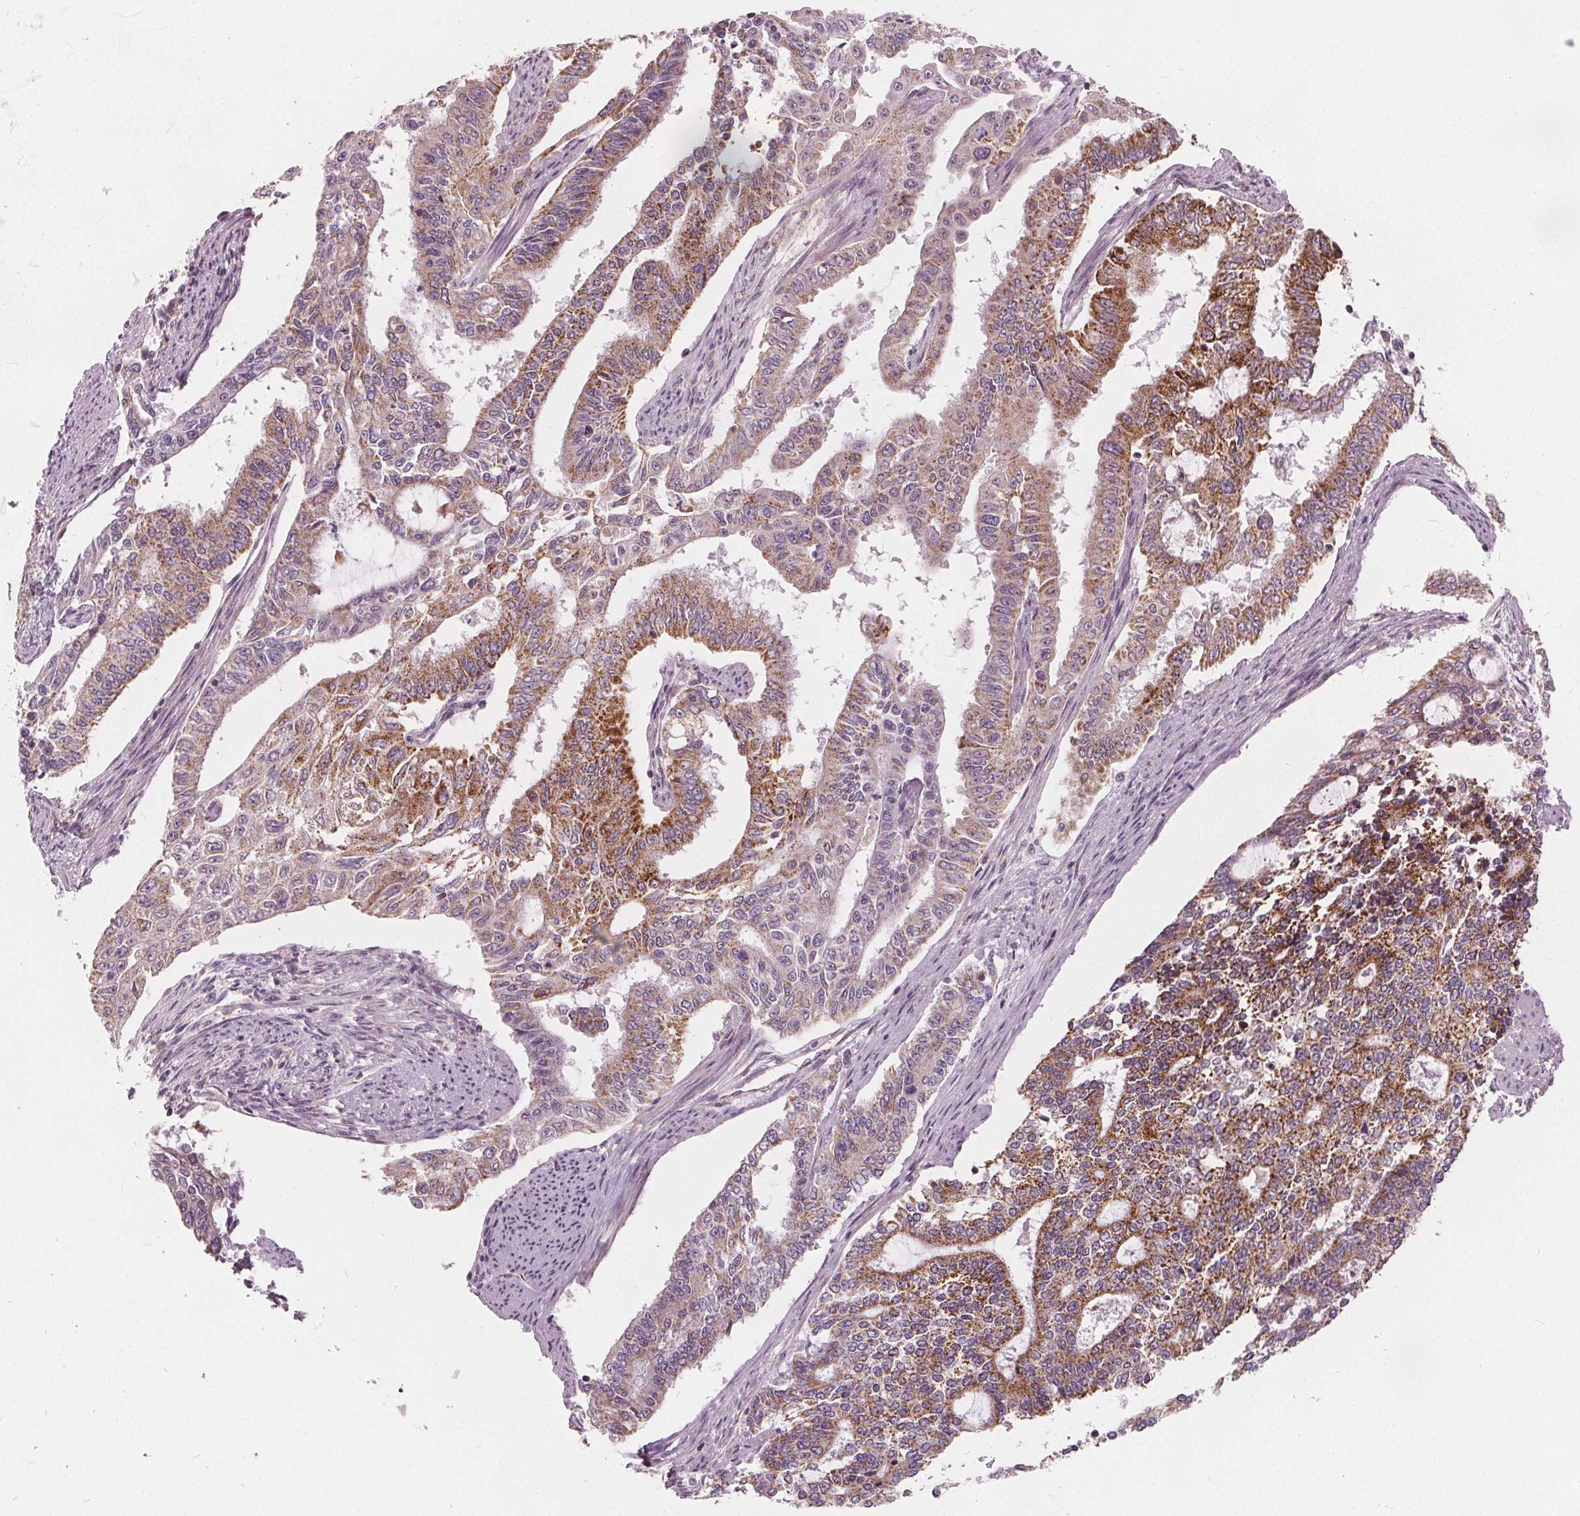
{"staining": {"intensity": "strong", "quantity": "25%-75%", "location": "cytoplasmic/membranous"}, "tissue": "endometrial cancer", "cell_type": "Tumor cells", "image_type": "cancer", "snomed": [{"axis": "morphology", "description": "Adenocarcinoma, NOS"}, {"axis": "topography", "description": "Uterus"}], "caption": "Immunohistochemistry (IHC) (DAB) staining of endometrial cancer (adenocarcinoma) shows strong cytoplasmic/membranous protein expression in approximately 25%-75% of tumor cells. Using DAB (3,3'-diaminobenzidine) (brown) and hematoxylin (blue) stains, captured at high magnification using brightfield microscopy.", "gene": "ECI2", "patient": {"sex": "female", "age": 59}}